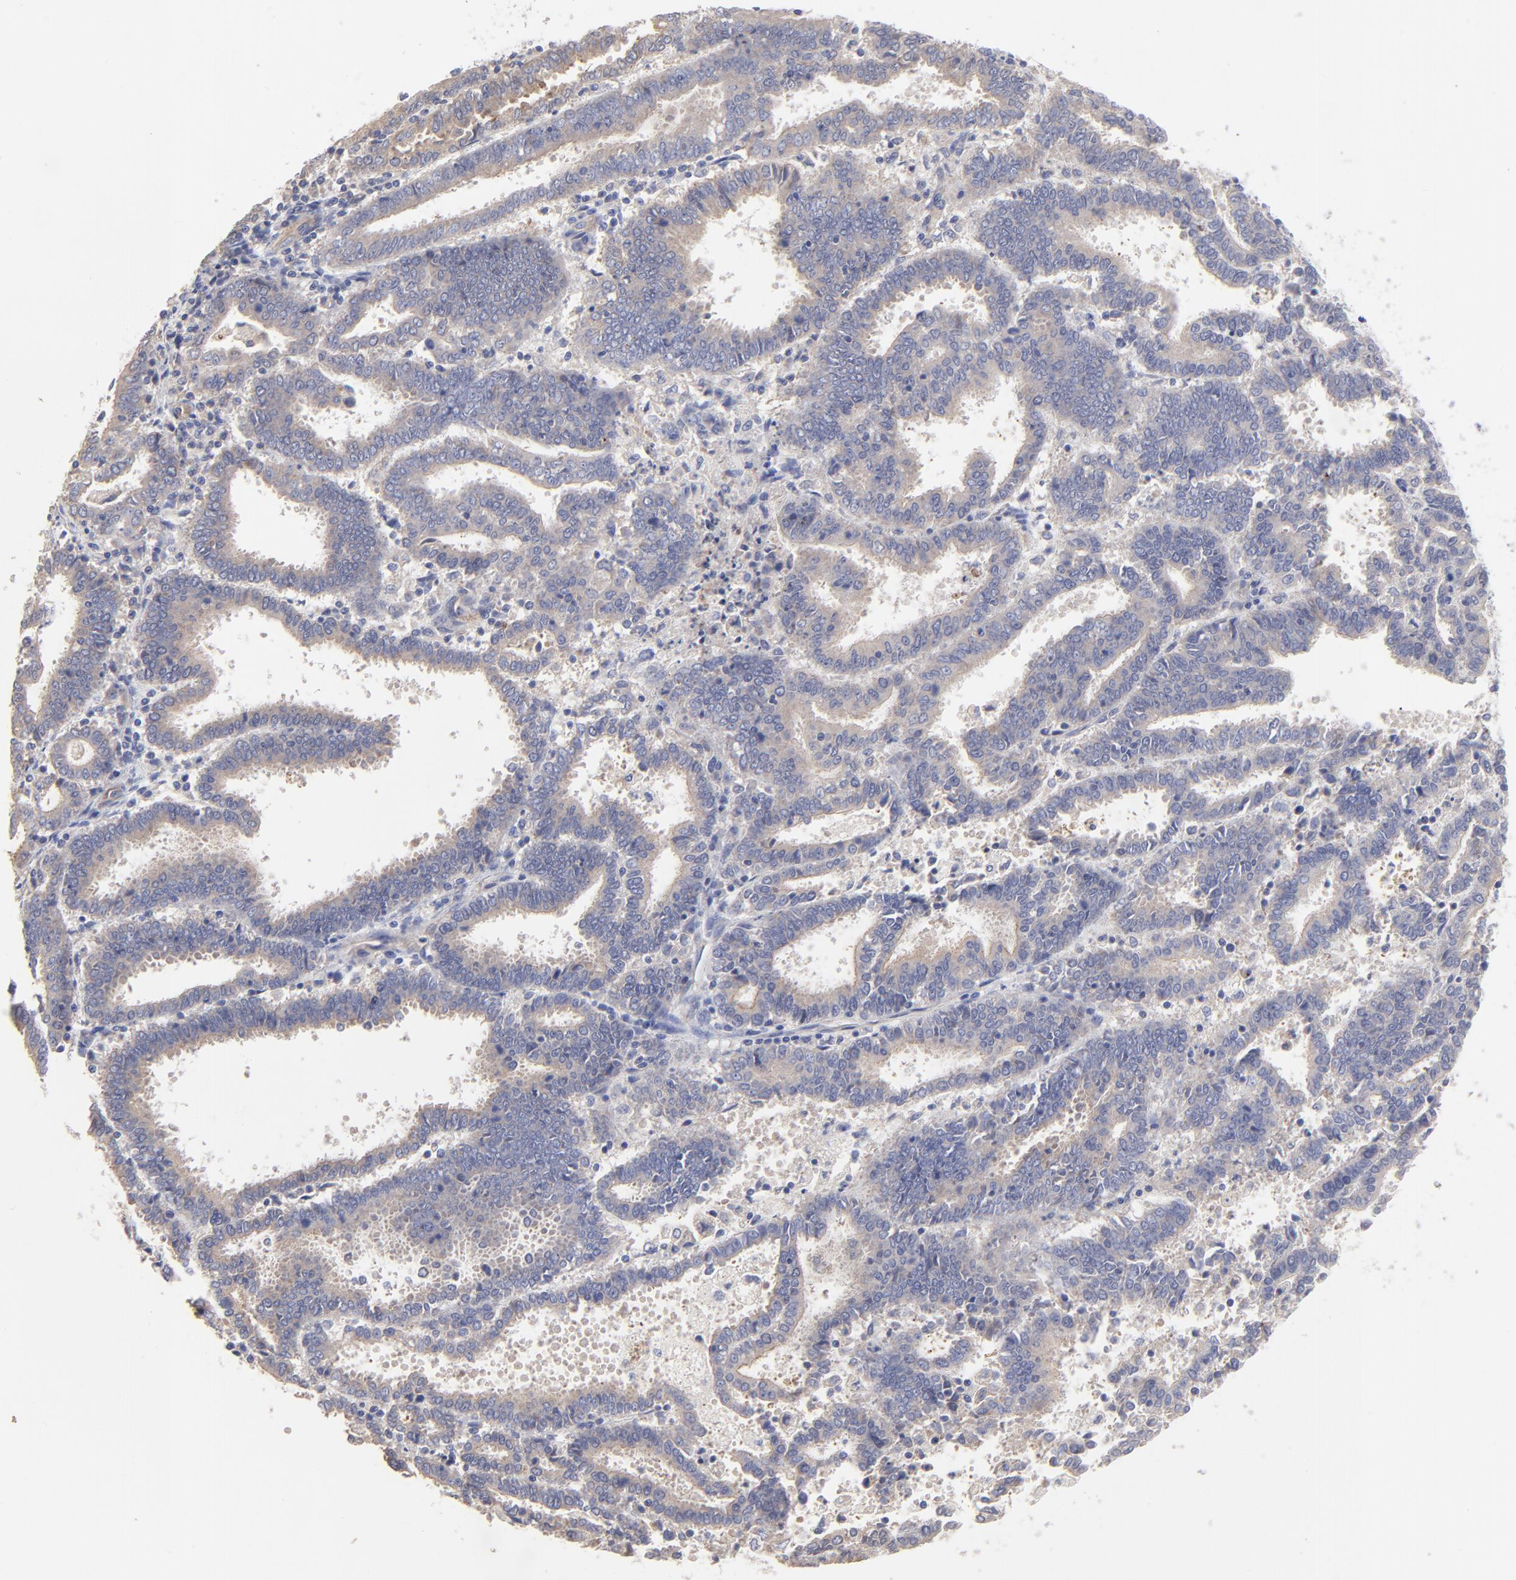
{"staining": {"intensity": "weak", "quantity": "<25%", "location": "cytoplasmic/membranous"}, "tissue": "endometrial cancer", "cell_type": "Tumor cells", "image_type": "cancer", "snomed": [{"axis": "morphology", "description": "Adenocarcinoma, NOS"}, {"axis": "topography", "description": "Uterus"}], "caption": "A high-resolution image shows immunohistochemistry staining of adenocarcinoma (endometrial), which exhibits no significant expression in tumor cells. (Brightfield microscopy of DAB IHC at high magnification).", "gene": "SULF2", "patient": {"sex": "female", "age": 83}}